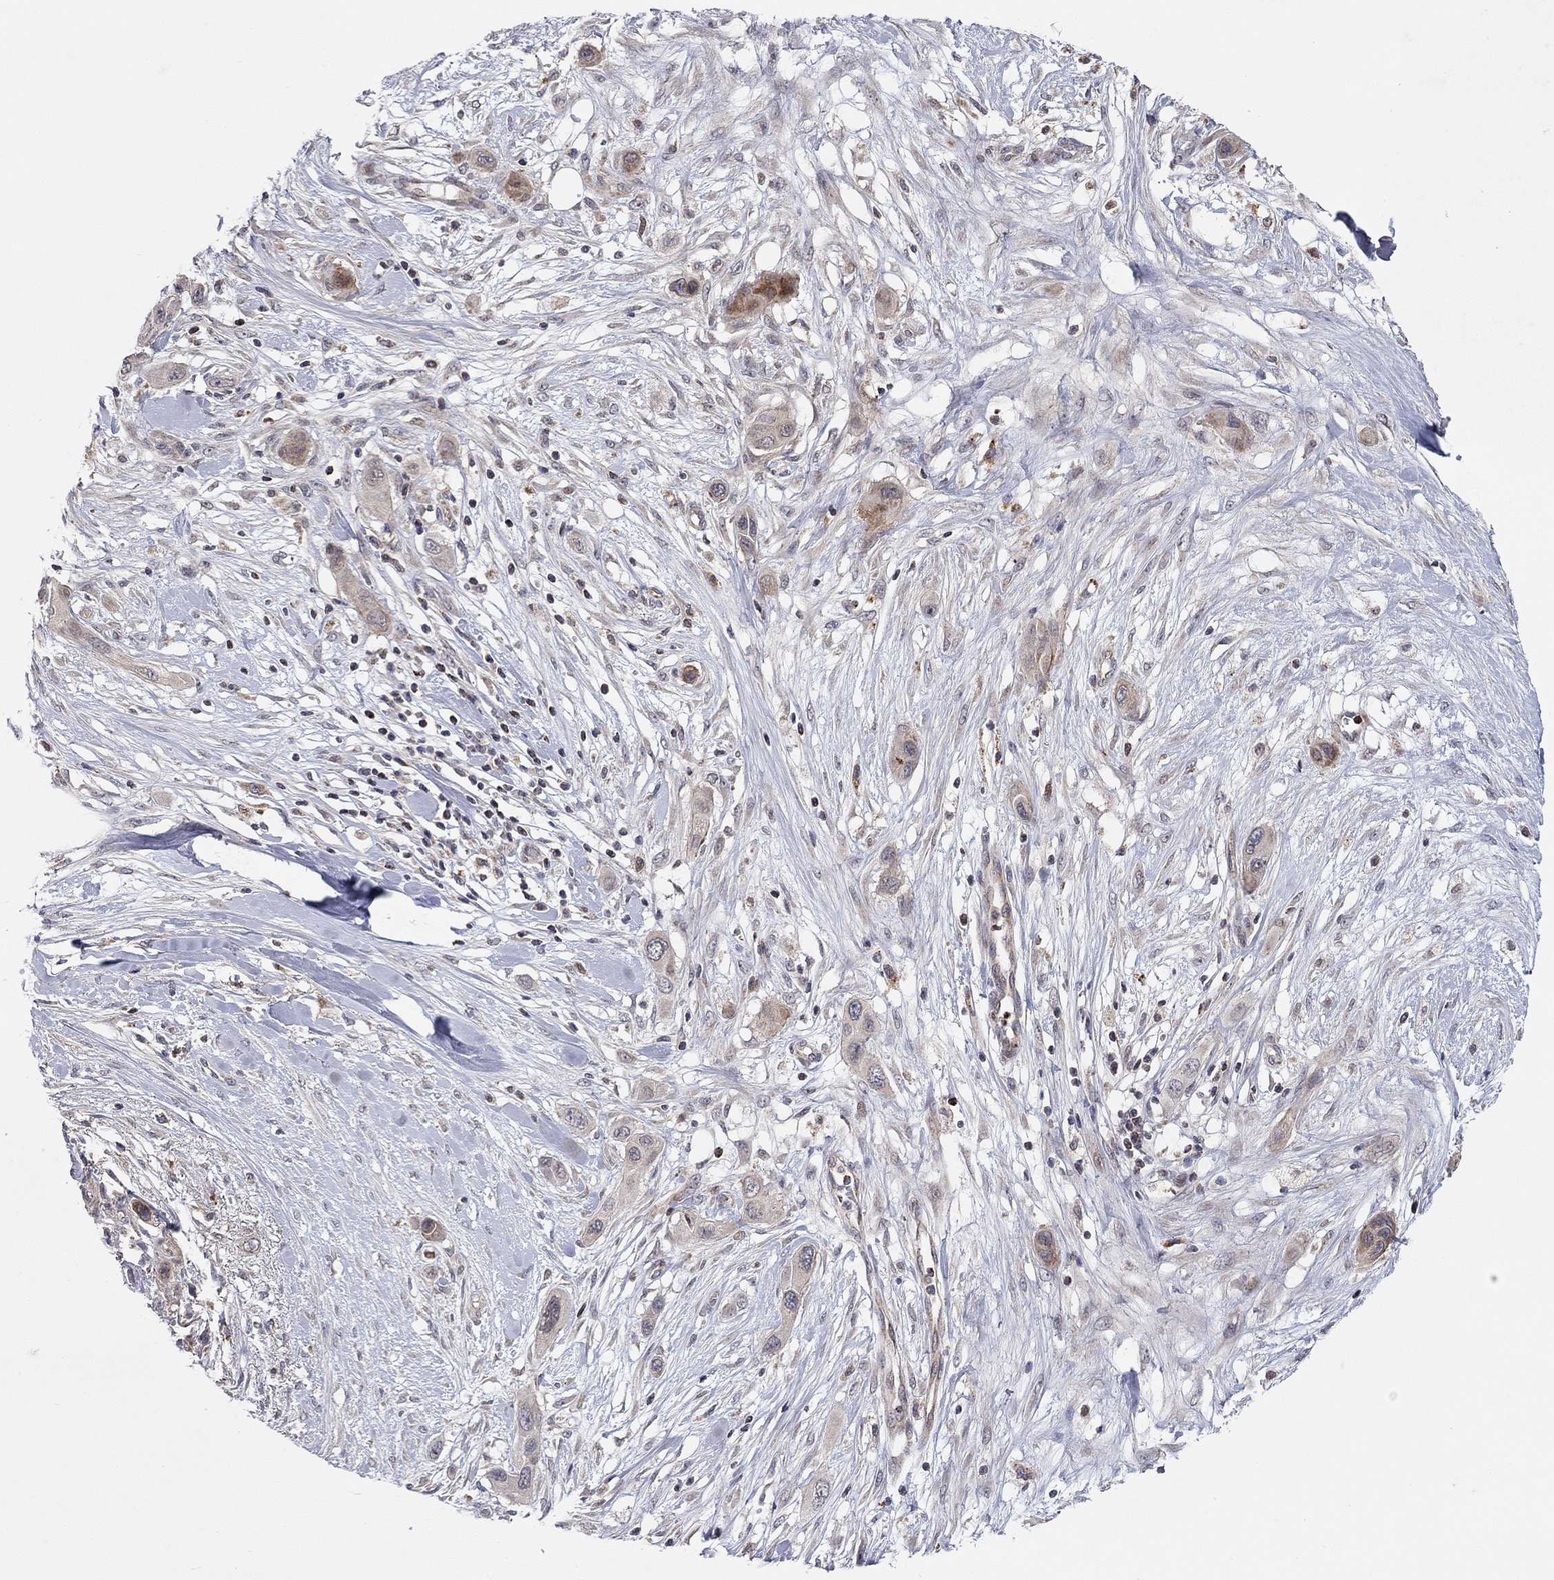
{"staining": {"intensity": "moderate", "quantity": "<25%", "location": "cytoplasmic/membranous"}, "tissue": "skin cancer", "cell_type": "Tumor cells", "image_type": "cancer", "snomed": [{"axis": "morphology", "description": "Squamous cell carcinoma, NOS"}, {"axis": "topography", "description": "Skin"}], "caption": "Squamous cell carcinoma (skin) tissue demonstrates moderate cytoplasmic/membranous staining in about <25% of tumor cells, visualized by immunohistochemistry.", "gene": "IDS", "patient": {"sex": "male", "age": 79}}